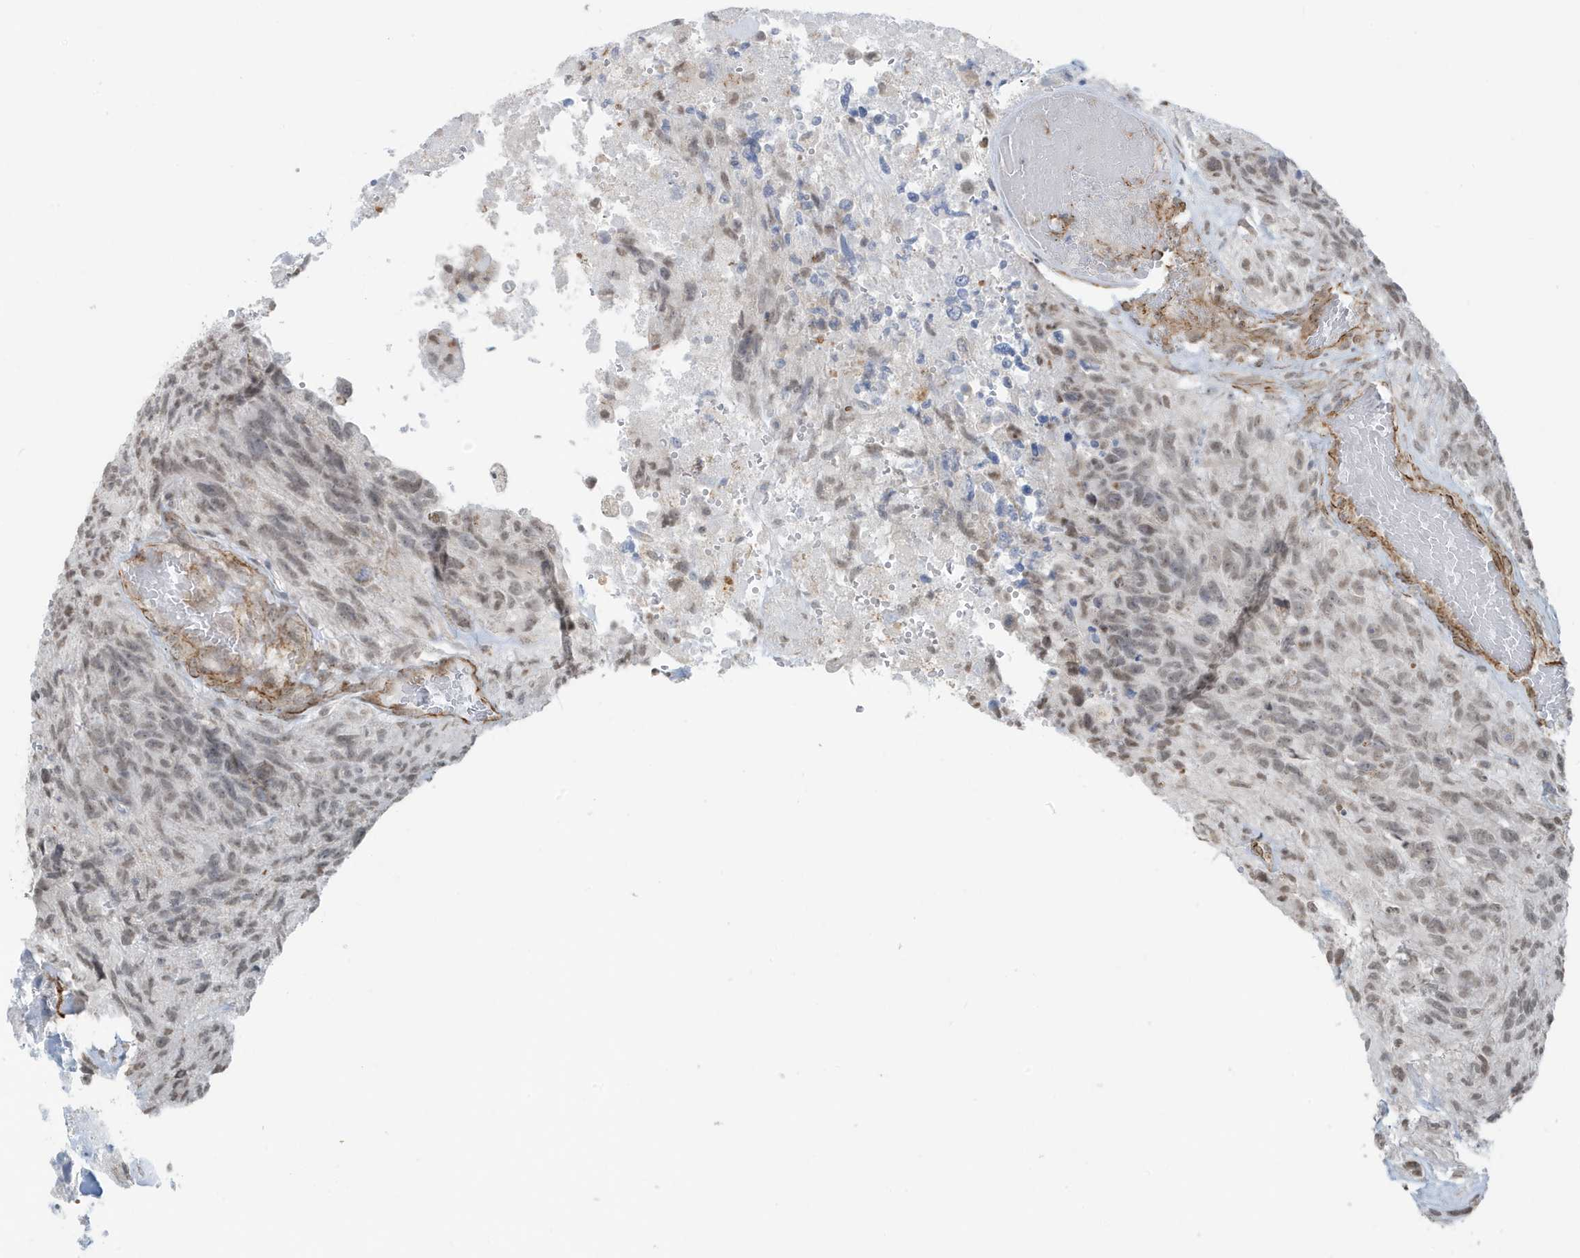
{"staining": {"intensity": "negative", "quantity": "none", "location": "none"}, "tissue": "glioma", "cell_type": "Tumor cells", "image_type": "cancer", "snomed": [{"axis": "morphology", "description": "Glioma, malignant, High grade"}, {"axis": "topography", "description": "Brain"}], "caption": "Immunohistochemical staining of human glioma displays no significant positivity in tumor cells. Brightfield microscopy of immunohistochemistry (IHC) stained with DAB (brown) and hematoxylin (blue), captured at high magnification.", "gene": "CHCHD4", "patient": {"sex": "male", "age": 69}}